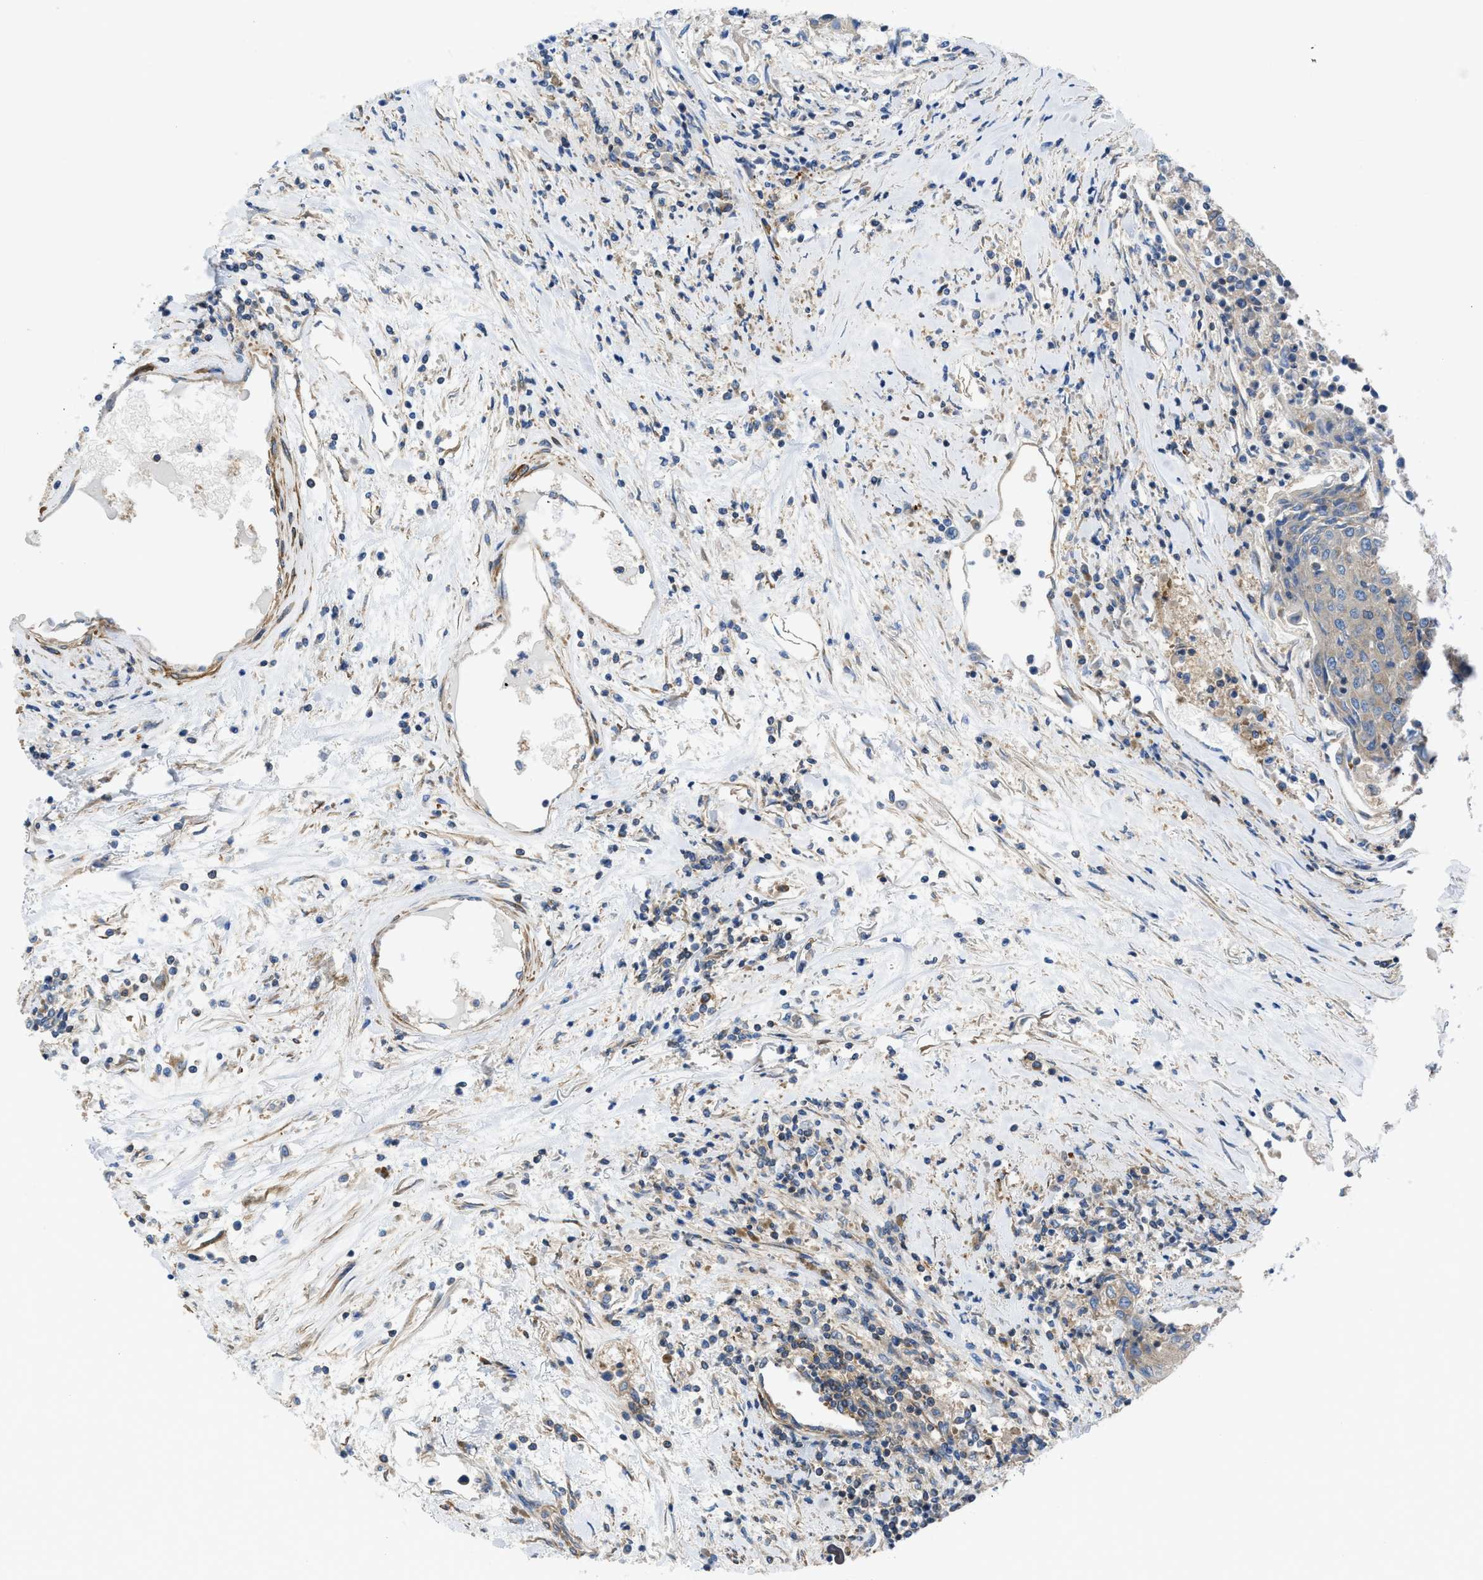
{"staining": {"intensity": "weak", "quantity": "<25%", "location": "cytoplasmic/membranous"}, "tissue": "urothelial cancer", "cell_type": "Tumor cells", "image_type": "cancer", "snomed": [{"axis": "morphology", "description": "Urothelial carcinoma, High grade"}, {"axis": "topography", "description": "Urinary bladder"}], "caption": "This is an immunohistochemistry histopathology image of urothelial cancer. There is no staining in tumor cells.", "gene": "CHKB", "patient": {"sex": "female", "age": 85}}